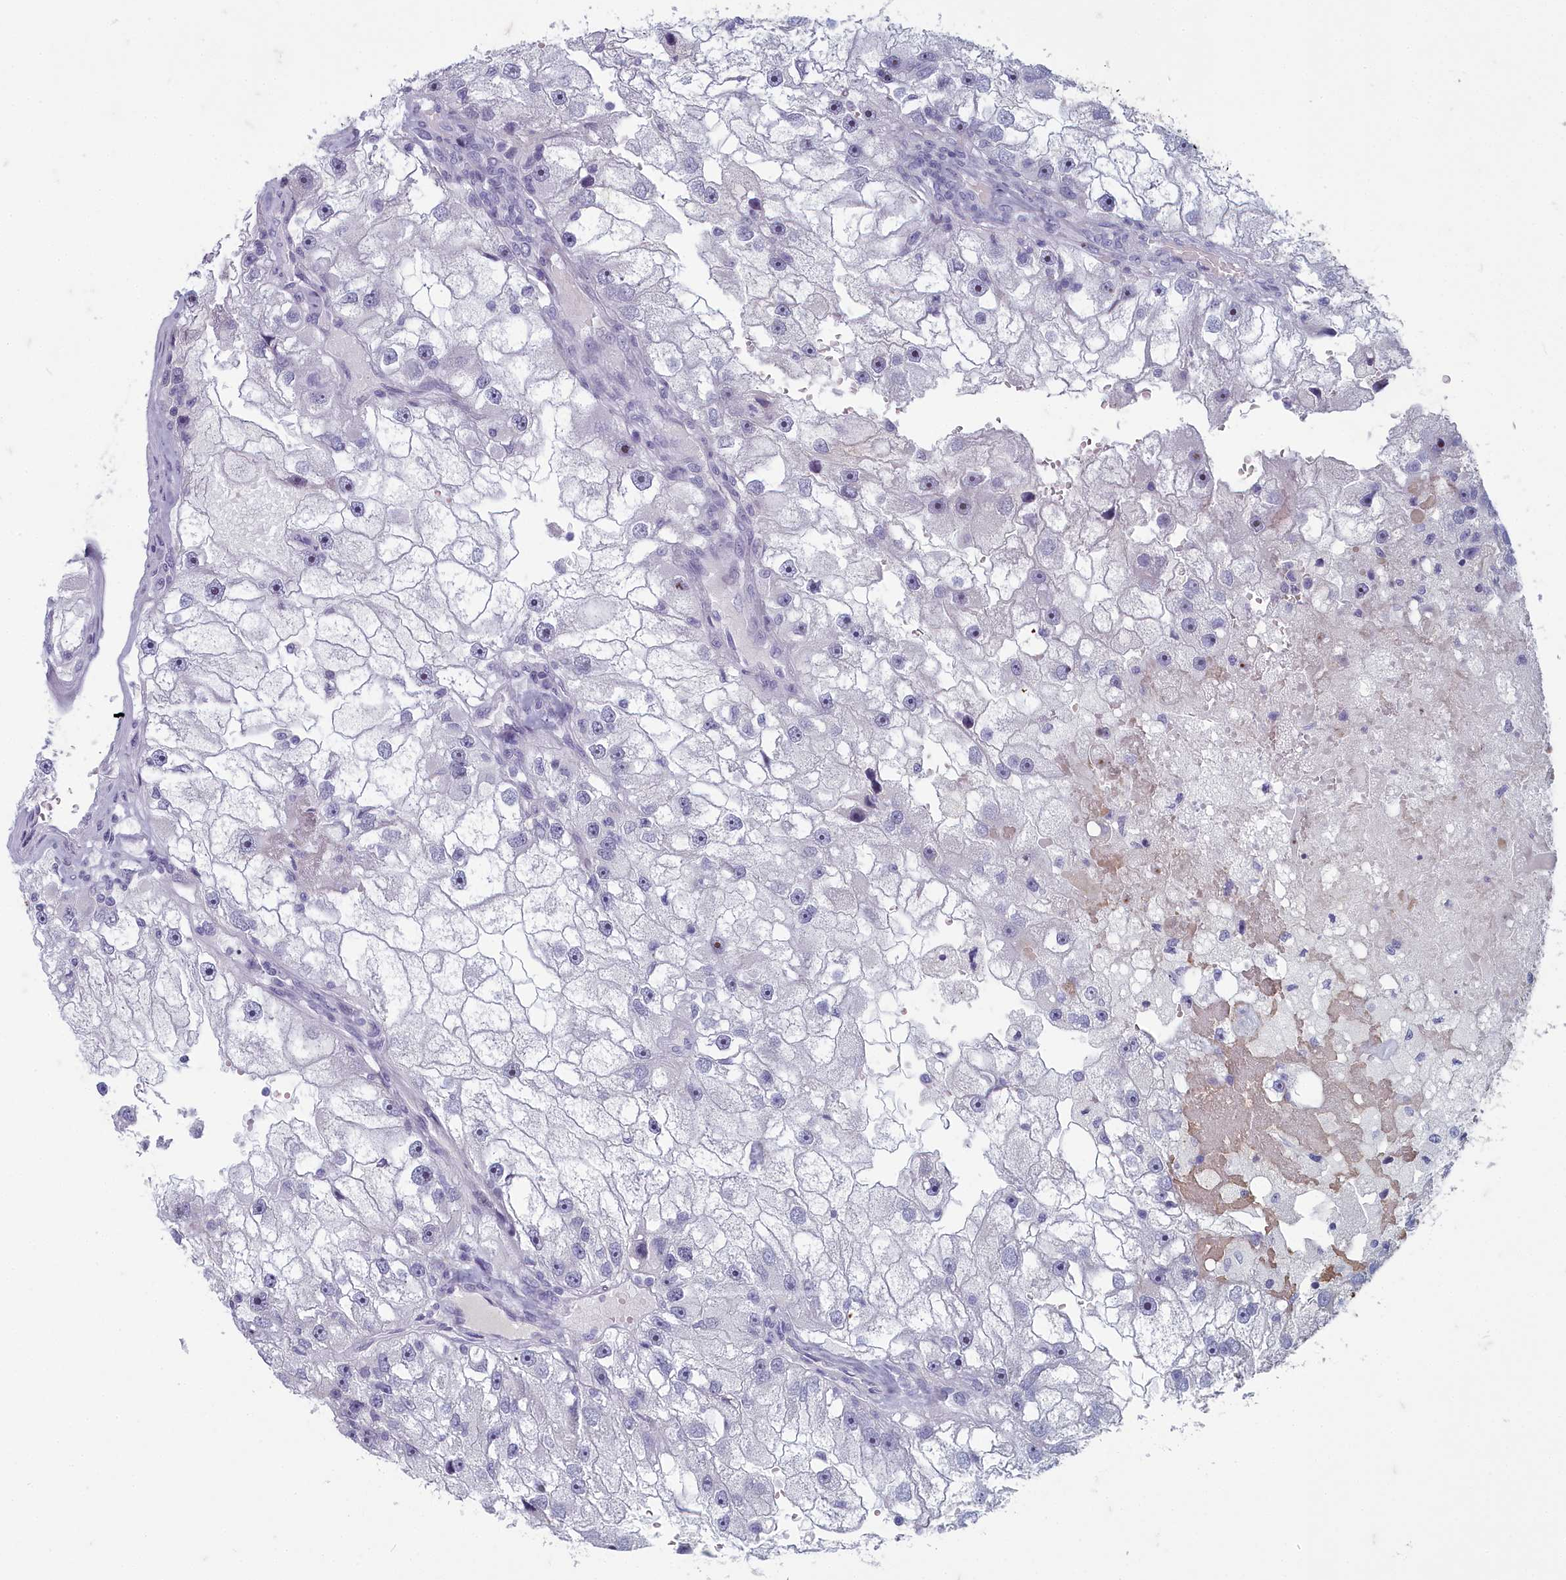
{"staining": {"intensity": "negative", "quantity": "none", "location": "none"}, "tissue": "renal cancer", "cell_type": "Tumor cells", "image_type": "cancer", "snomed": [{"axis": "morphology", "description": "Adenocarcinoma, NOS"}, {"axis": "topography", "description": "Kidney"}], "caption": "Adenocarcinoma (renal) was stained to show a protein in brown. There is no significant staining in tumor cells.", "gene": "INSYN2A", "patient": {"sex": "male", "age": 63}}